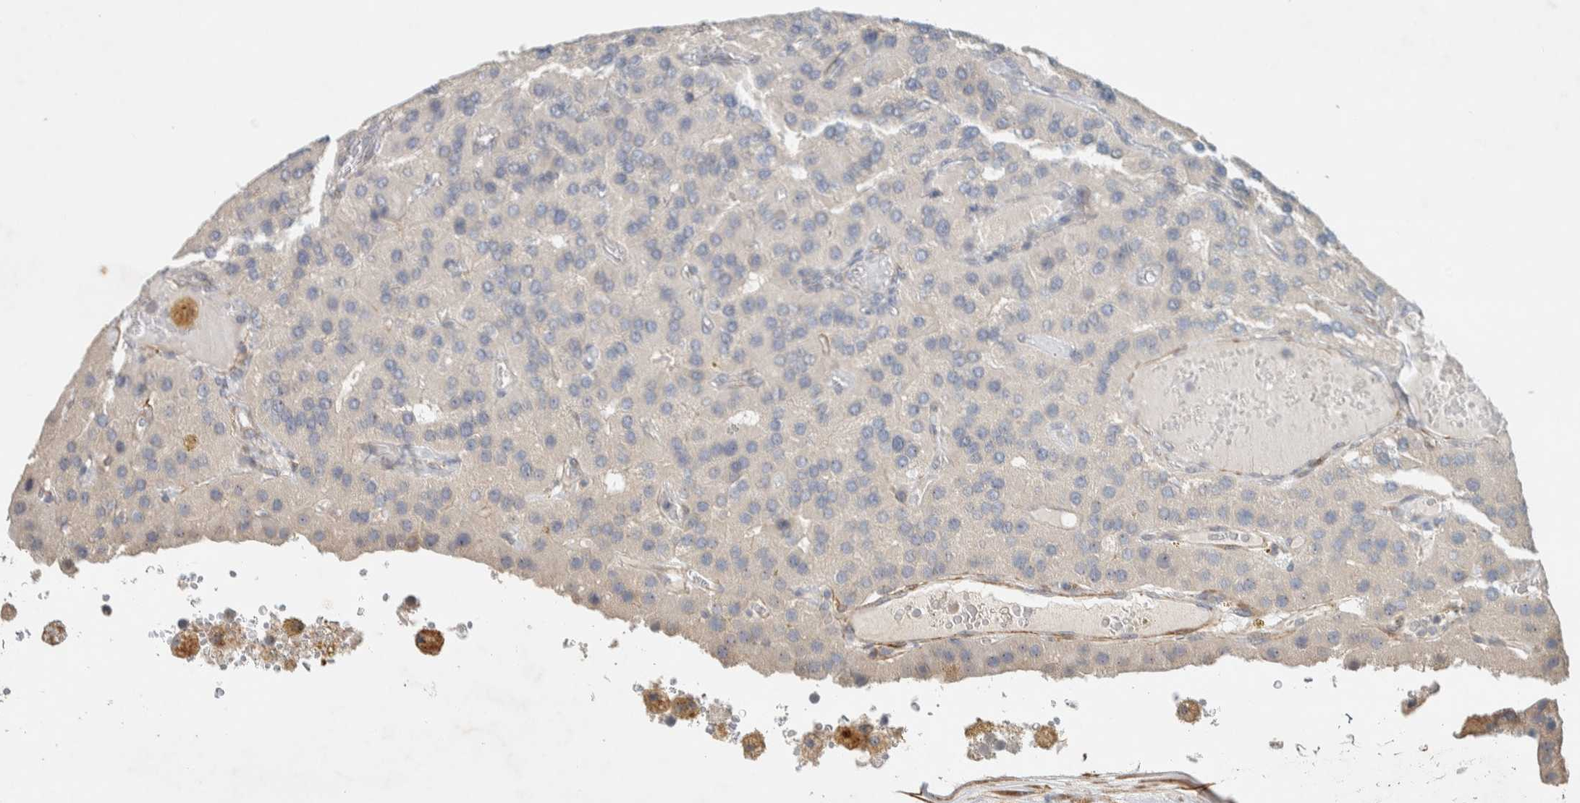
{"staining": {"intensity": "negative", "quantity": "none", "location": "none"}, "tissue": "parathyroid gland", "cell_type": "Glandular cells", "image_type": "normal", "snomed": [{"axis": "morphology", "description": "Normal tissue, NOS"}, {"axis": "morphology", "description": "Adenoma, NOS"}, {"axis": "topography", "description": "Parathyroid gland"}], "caption": "This is a histopathology image of immunohistochemistry (IHC) staining of unremarkable parathyroid gland, which shows no expression in glandular cells. (DAB immunohistochemistry with hematoxylin counter stain).", "gene": "KLHL40", "patient": {"sex": "female", "age": 86}}